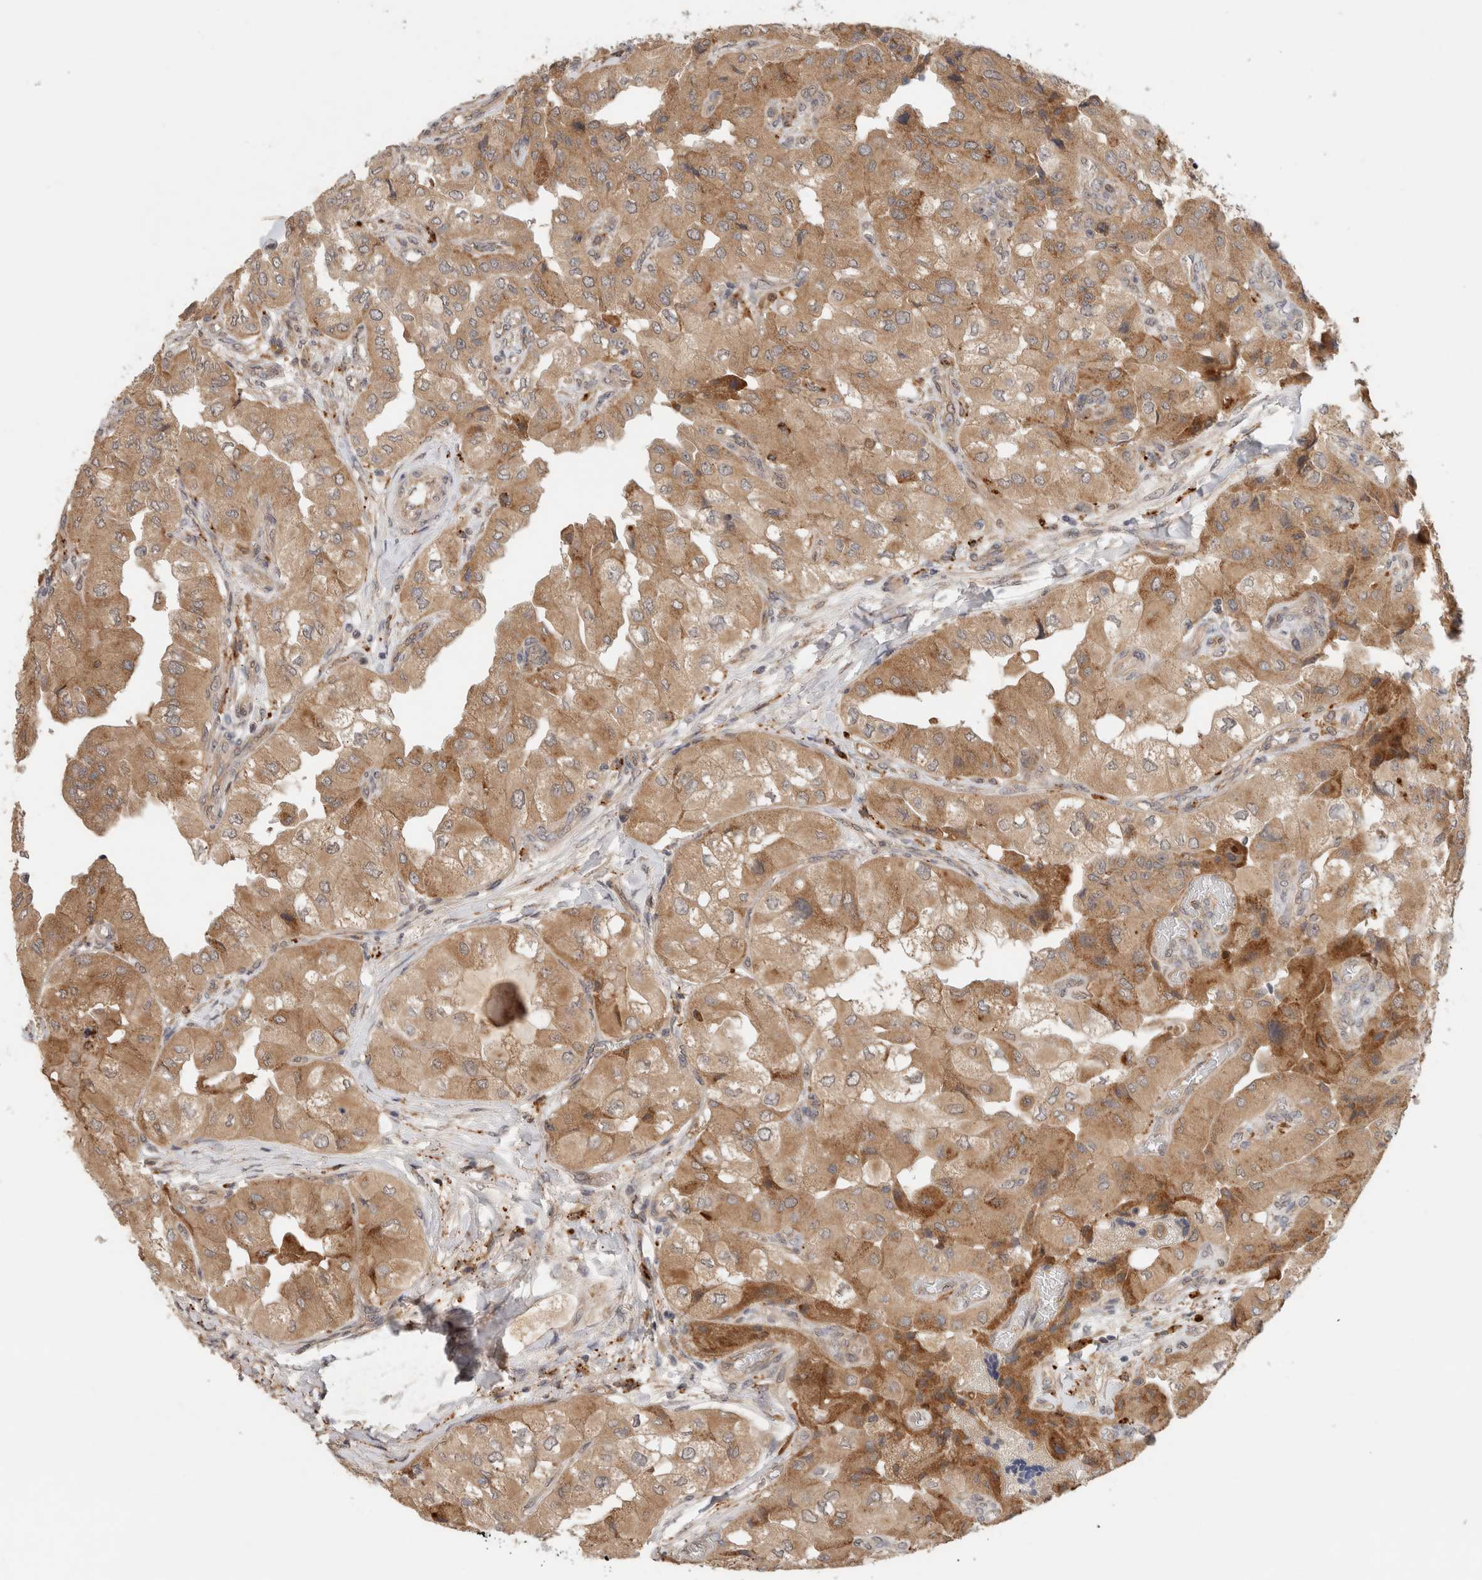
{"staining": {"intensity": "moderate", "quantity": ">75%", "location": "cytoplasmic/membranous"}, "tissue": "thyroid cancer", "cell_type": "Tumor cells", "image_type": "cancer", "snomed": [{"axis": "morphology", "description": "Papillary adenocarcinoma, NOS"}, {"axis": "topography", "description": "Thyroid gland"}], "caption": "A high-resolution histopathology image shows immunohistochemistry staining of thyroid papillary adenocarcinoma, which shows moderate cytoplasmic/membranous positivity in approximately >75% of tumor cells.", "gene": "SGK1", "patient": {"sex": "female", "age": 59}}